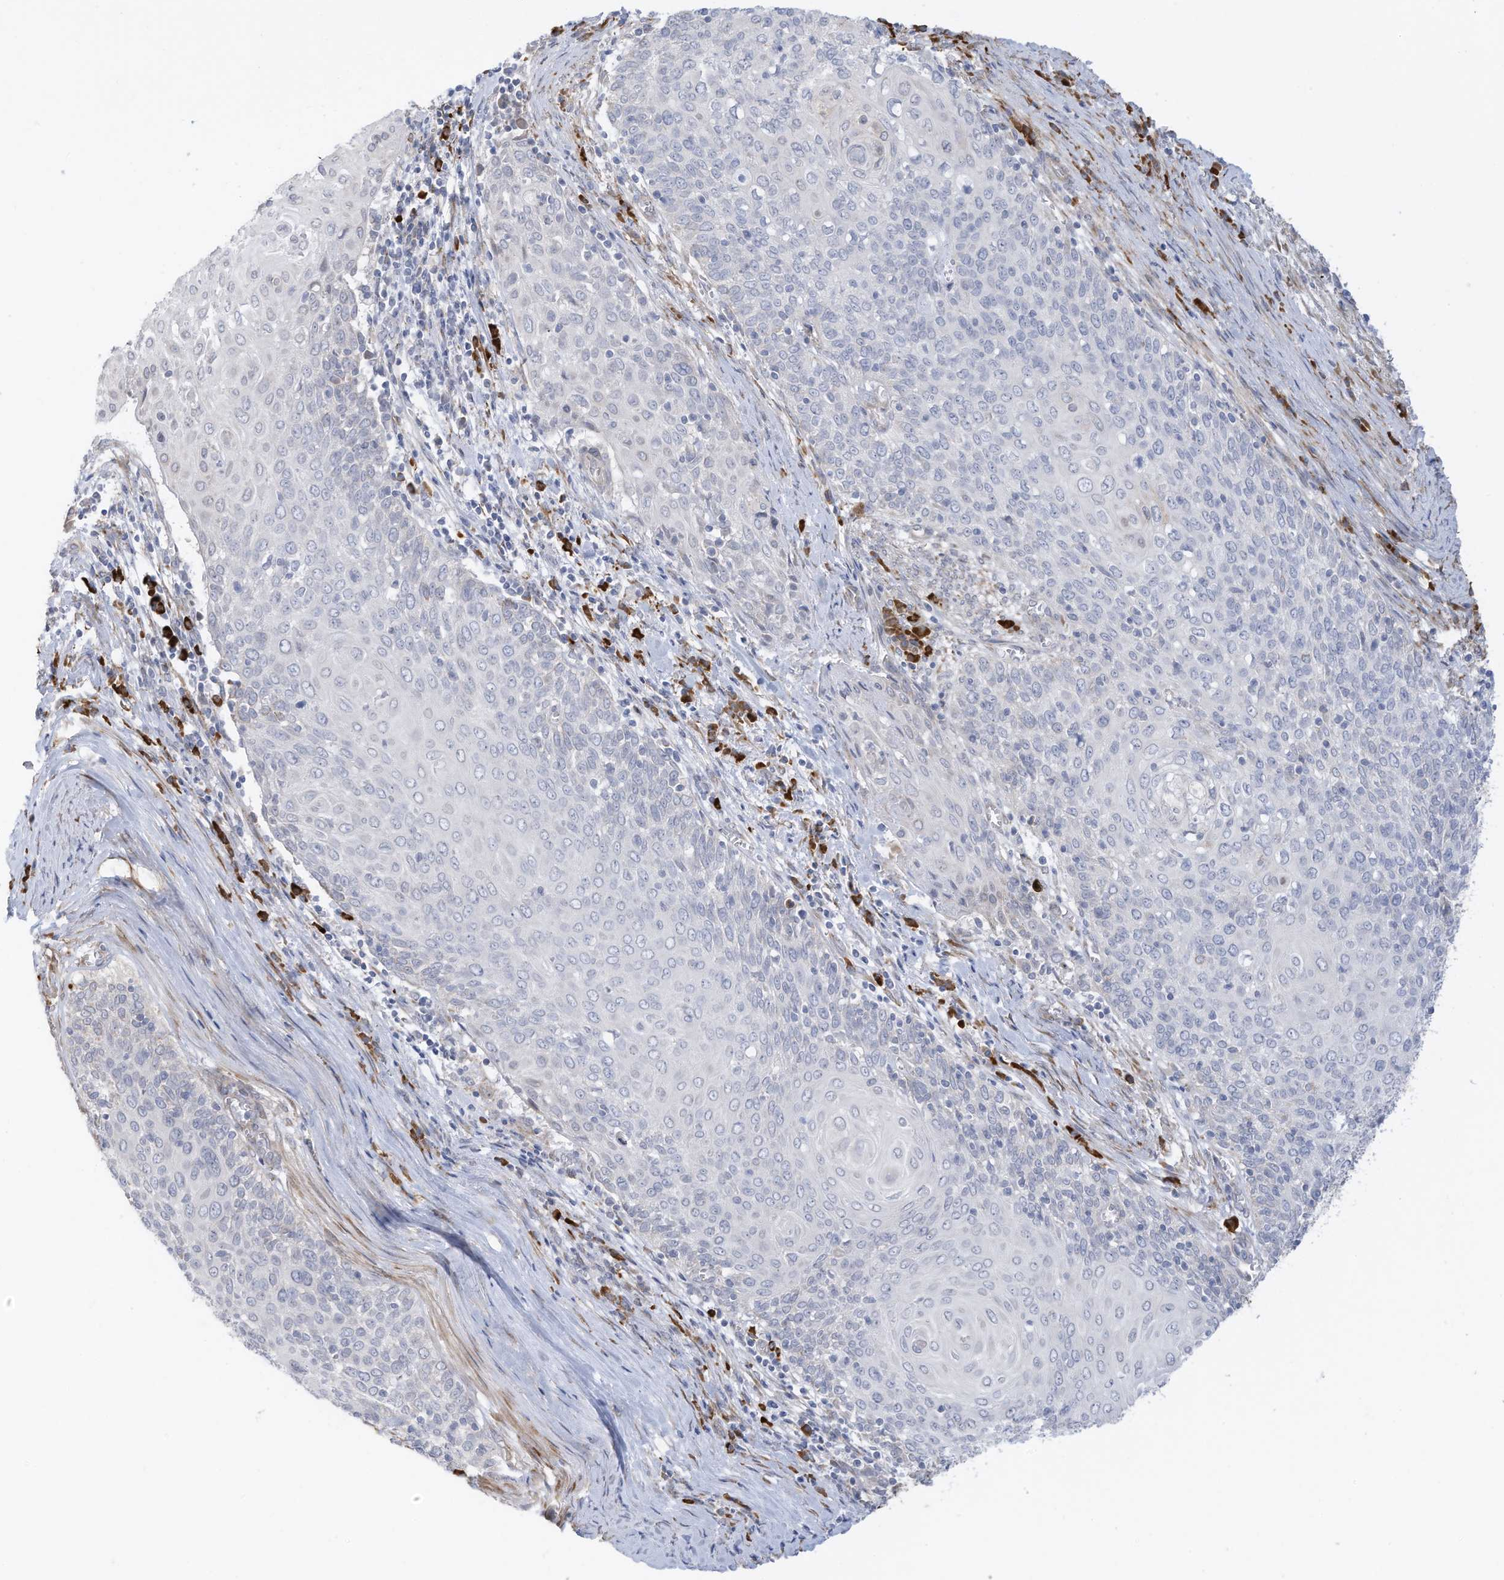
{"staining": {"intensity": "negative", "quantity": "none", "location": "none"}, "tissue": "cervical cancer", "cell_type": "Tumor cells", "image_type": "cancer", "snomed": [{"axis": "morphology", "description": "Squamous cell carcinoma, NOS"}, {"axis": "topography", "description": "Cervix"}], "caption": "Tumor cells show no significant protein positivity in cervical cancer.", "gene": "ZNF292", "patient": {"sex": "female", "age": 39}}